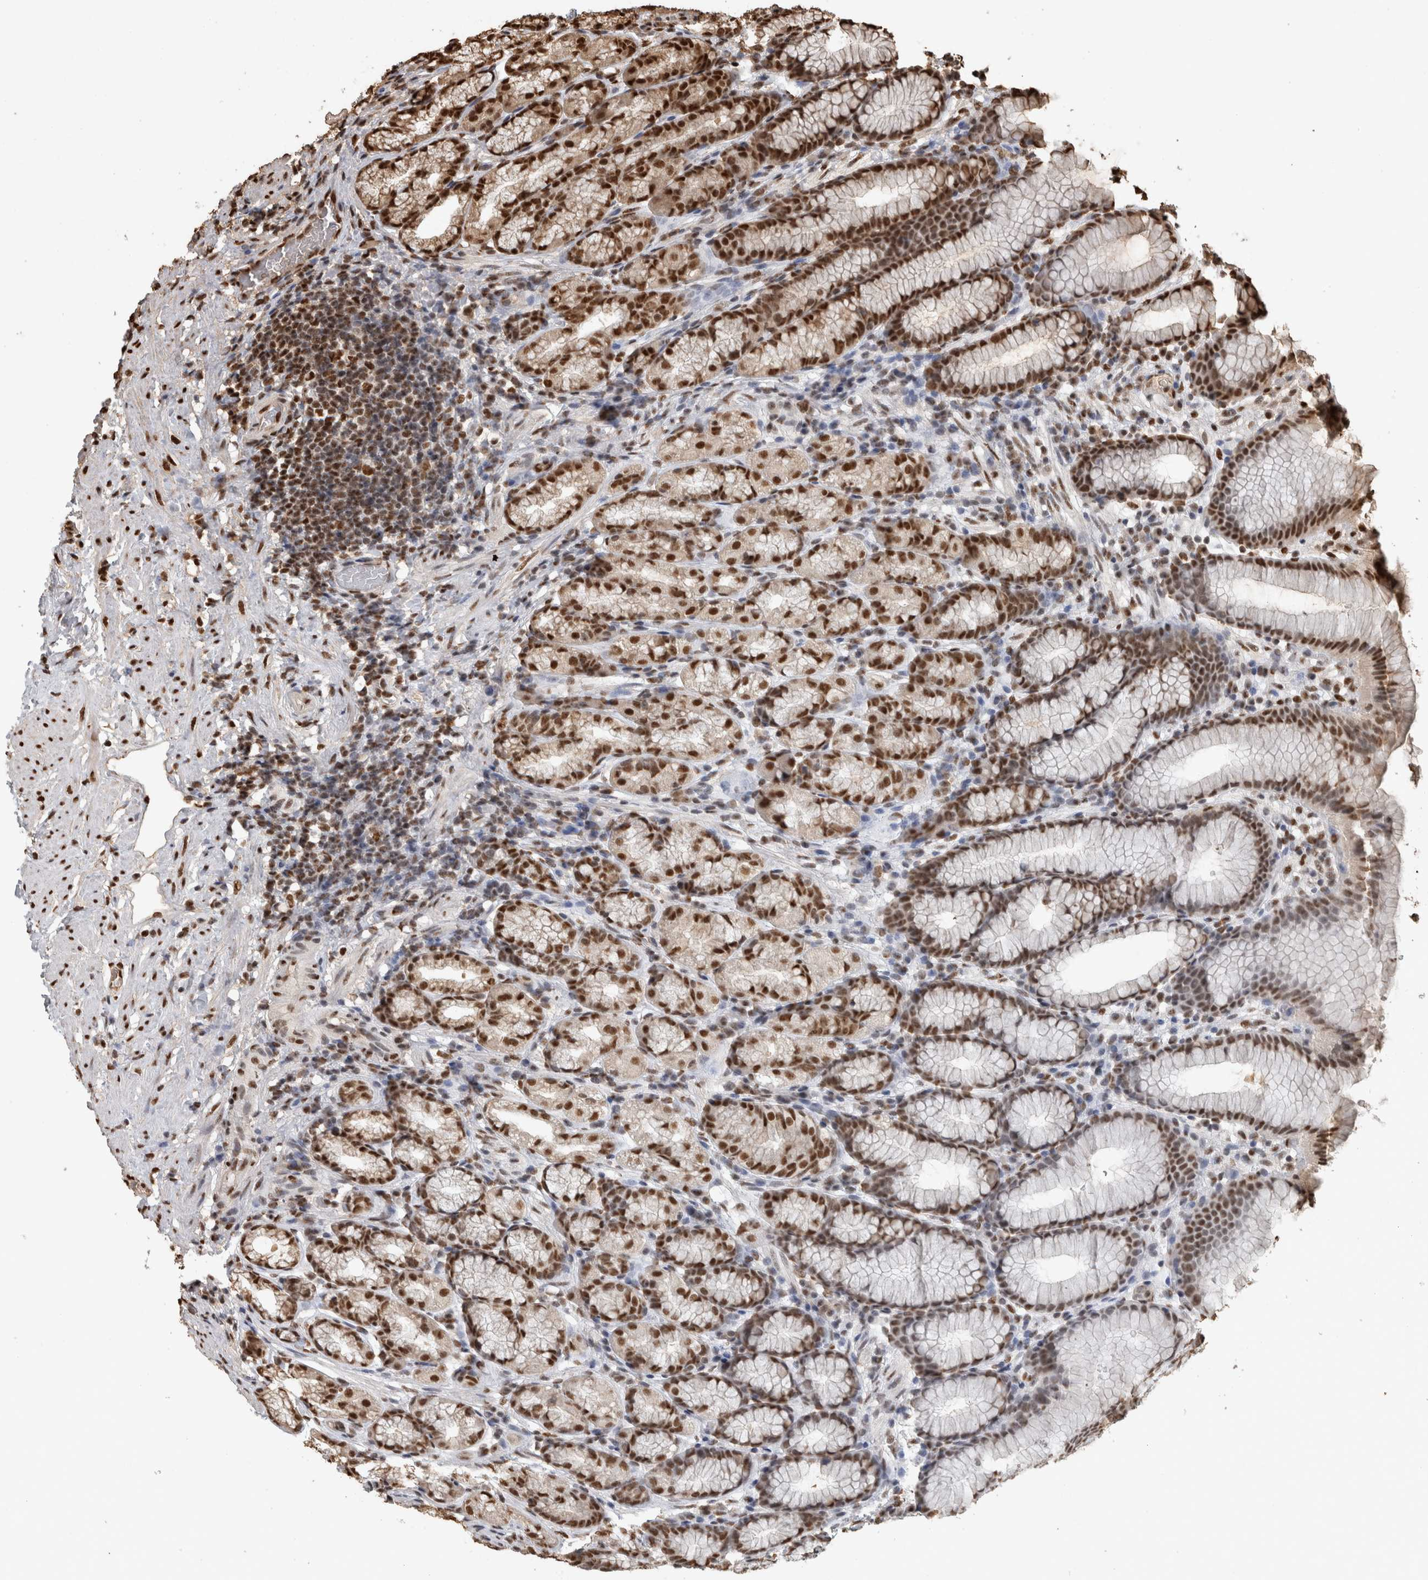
{"staining": {"intensity": "strong", "quantity": ">75%", "location": "nuclear"}, "tissue": "stomach", "cell_type": "Glandular cells", "image_type": "normal", "snomed": [{"axis": "morphology", "description": "Normal tissue, NOS"}, {"axis": "topography", "description": "Stomach"}], "caption": "High-magnification brightfield microscopy of benign stomach stained with DAB (brown) and counterstained with hematoxylin (blue). glandular cells exhibit strong nuclear expression is seen in approximately>75% of cells. (DAB (3,3'-diaminobenzidine) IHC, brown staining for protein, blue staining for nuclei).", "gene": "RAD50", "patient": {"sex": "male", "age": 42}}